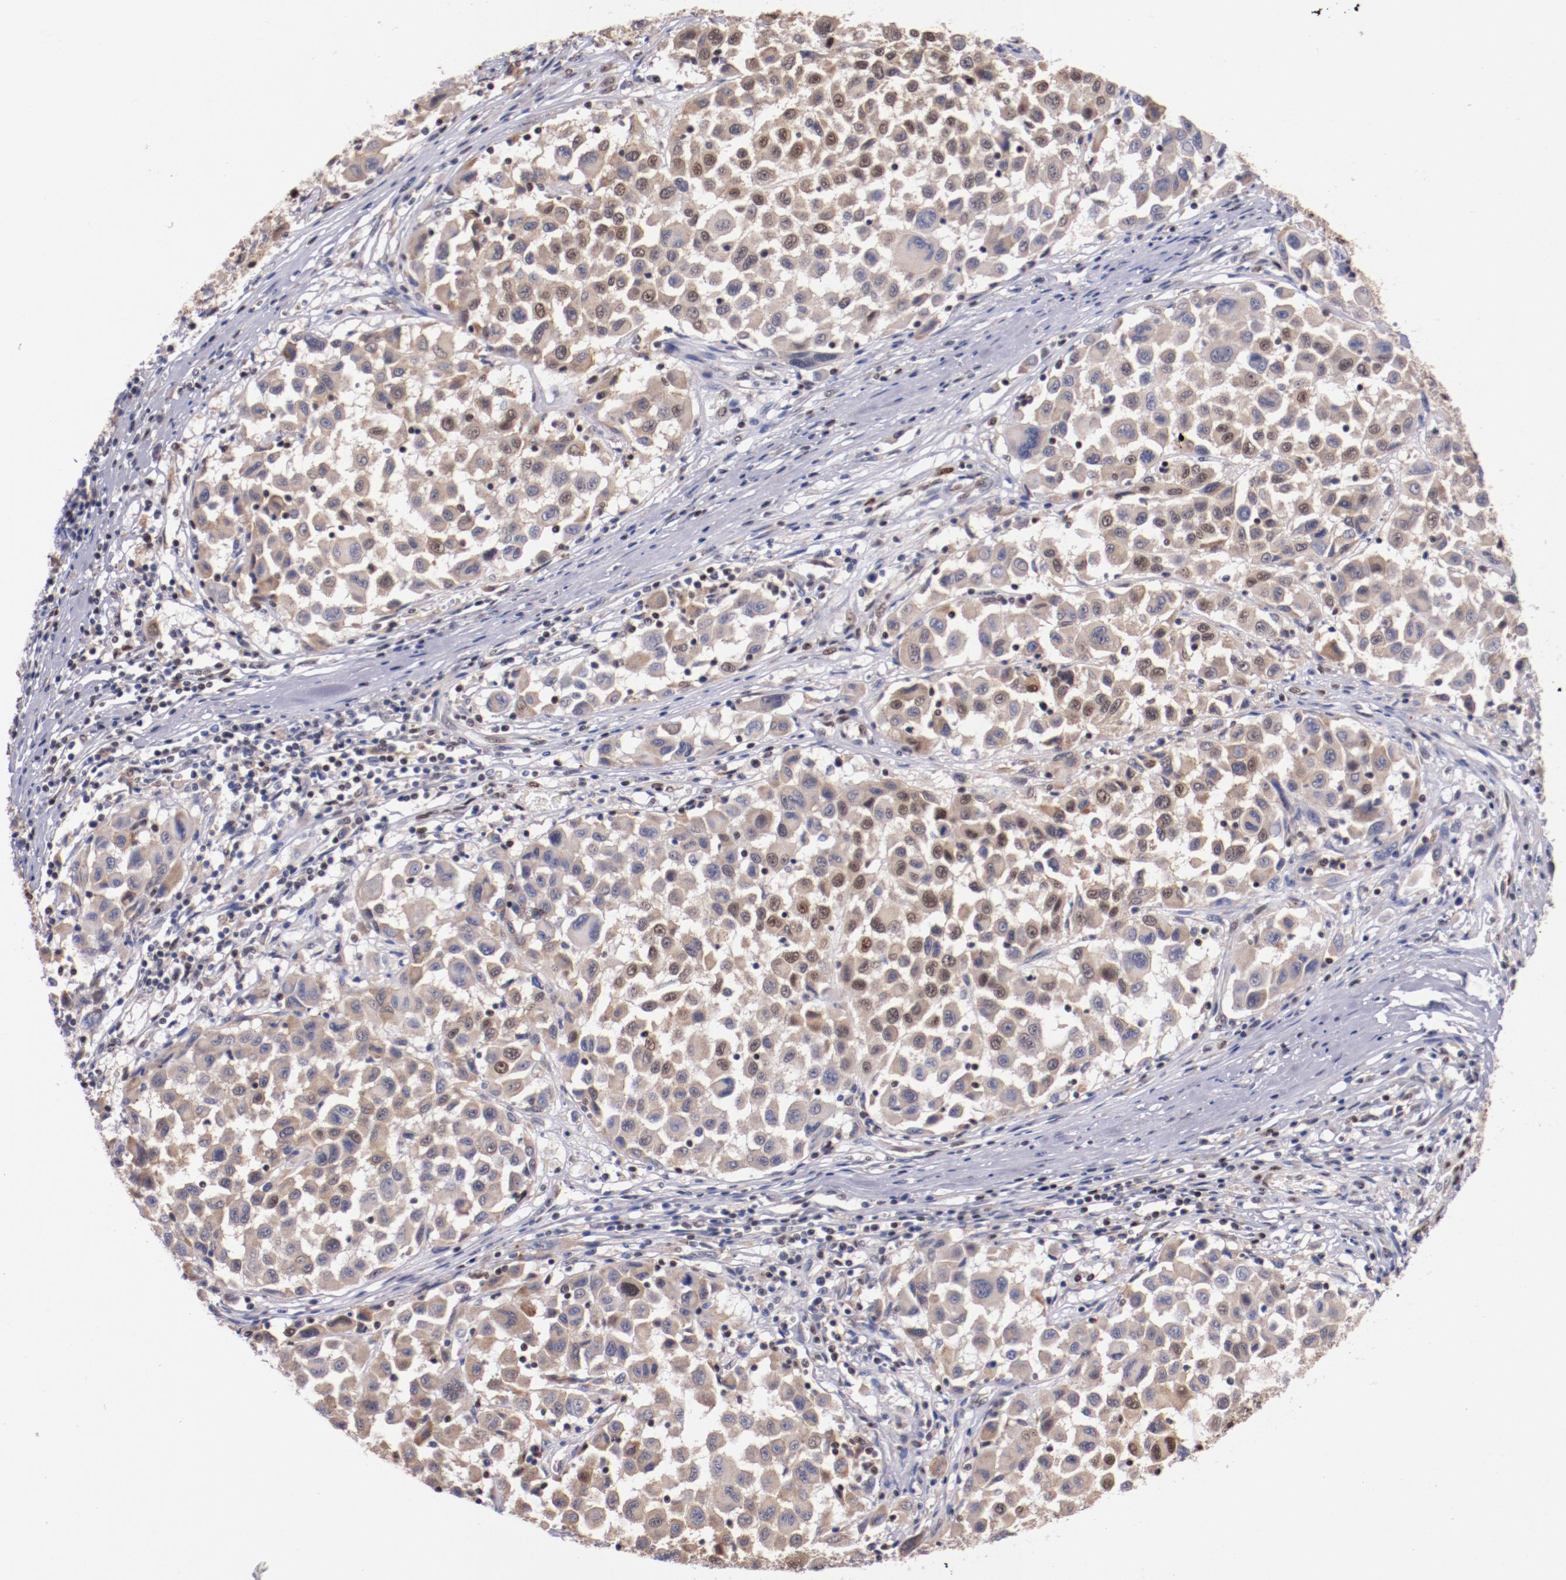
{"staining": {"intensity": "weak", "quantity": "25%-75%", "location": "nuclear"}, "tissue": "melanoma", "cell_type": "Tumor cells", "image_type": "cancer", "snomed": [{"axis": "morphology", "description": "Malignant melanoma, Metastatic site"}, {"axis": "topography", "description": "Lymph node"}], "caption": "This histopathology image shows melanoma stained with immunohistochemistry (IHC) to label a protein in brown. The nuclear of tumor cells show weak positivity for the protein. Nuclei are counter-stained blue.", "gene": "SRF", "patient": {"sex": "male", "age": 61}}